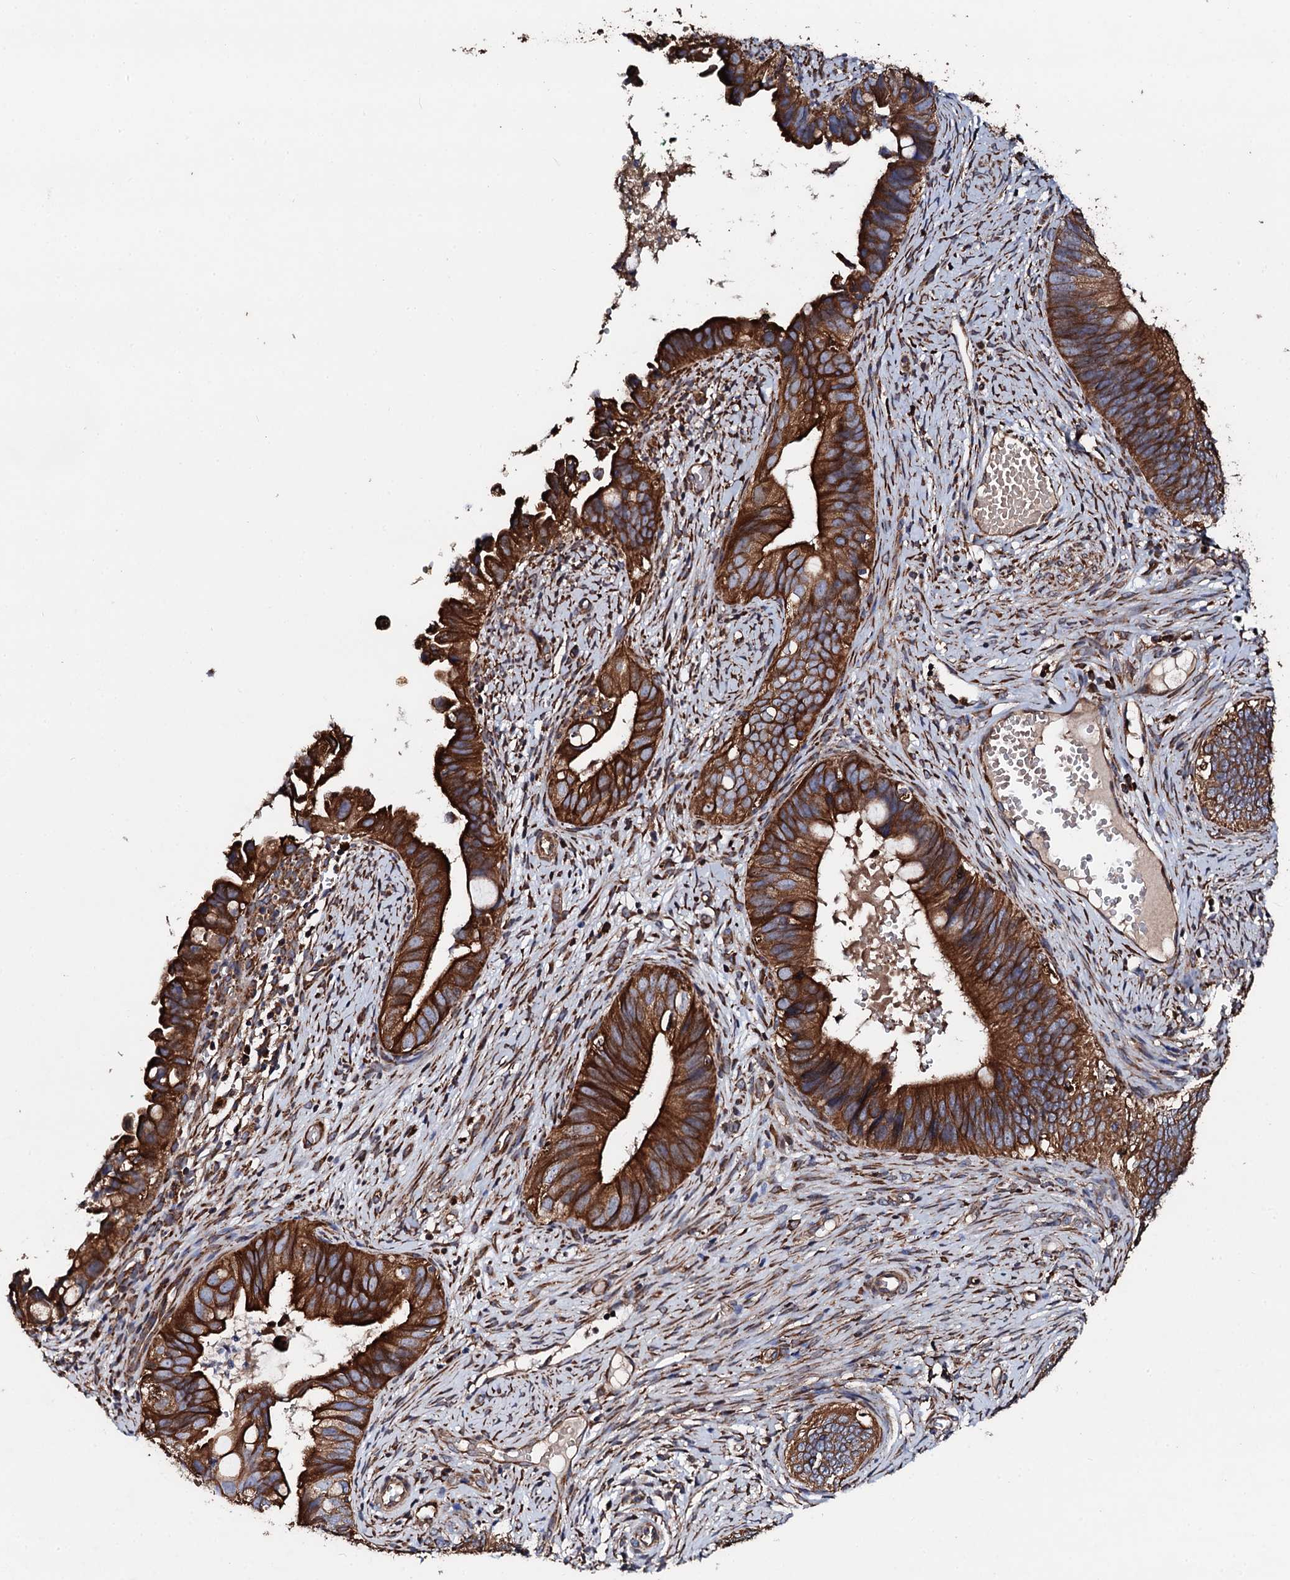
{"staining": {"intensity": "strong", "quantity": ">75%", "location": "cytoplasmic/membranous"}, "tissue": "cervical cancer", "cell_type": "Tumor cells", "image_type": "cancer", "snomed": [{"axis": "morphology", "description": "Adenocarcinoma, NOS"}, {"axis": "topography", "description": "Cervix"}], "caption": "The immunohistochemical stain labels strong cytoplasmic/membranous staining in tumor cells of cervical cancer tissue. The protein is stained brown, and the nuclei are stained in blue (DAB (3,3'-diaminobenzidine) IHC with brightfield microscopy, high magnification).", "gene": "CKAP5", "patient": {"sex": "female", "age": 42}}